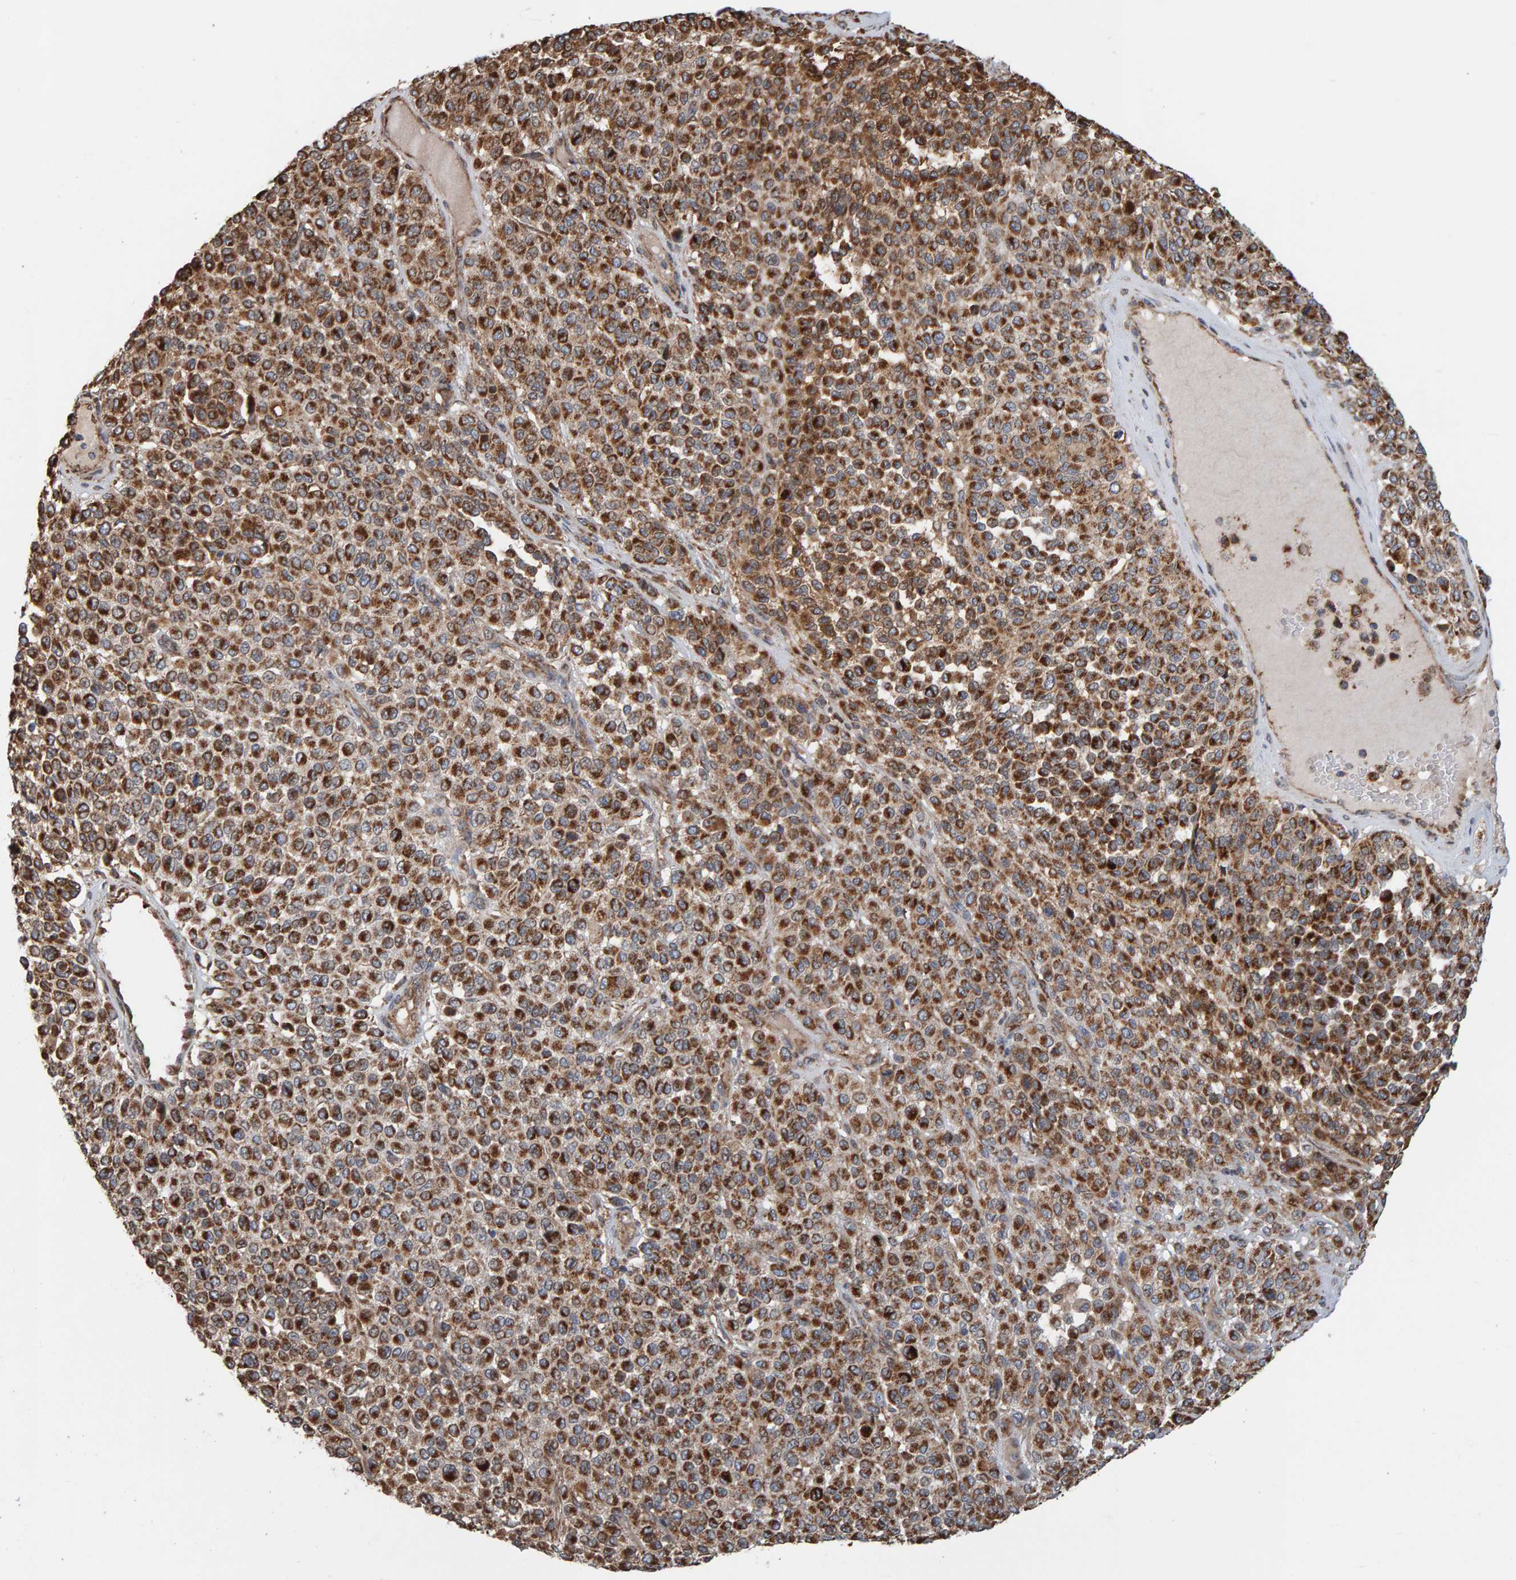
{"staining": {"intensity": "moderate", "quantity": ">75%", "location": "cytoplasmic/membranous"}, "tissue": "melanoma", "cell_type": "Tumor cells", "image_type": "cancer", "snomed": [{"axis": "morphology", "description": "Malignant melanoma, Metastatic site"}, {"axis": "topography", "description": "Pancreas"}], "caption": "Malignant melanoma (metastatic site) was stained to show a protein in brown. There is medium levels of moderate cytoplasmic/membranous positivity in approximately >75% of tumor cells.", "gene": "MRPL45", "patient": {"sex": "female", "age": 30}}